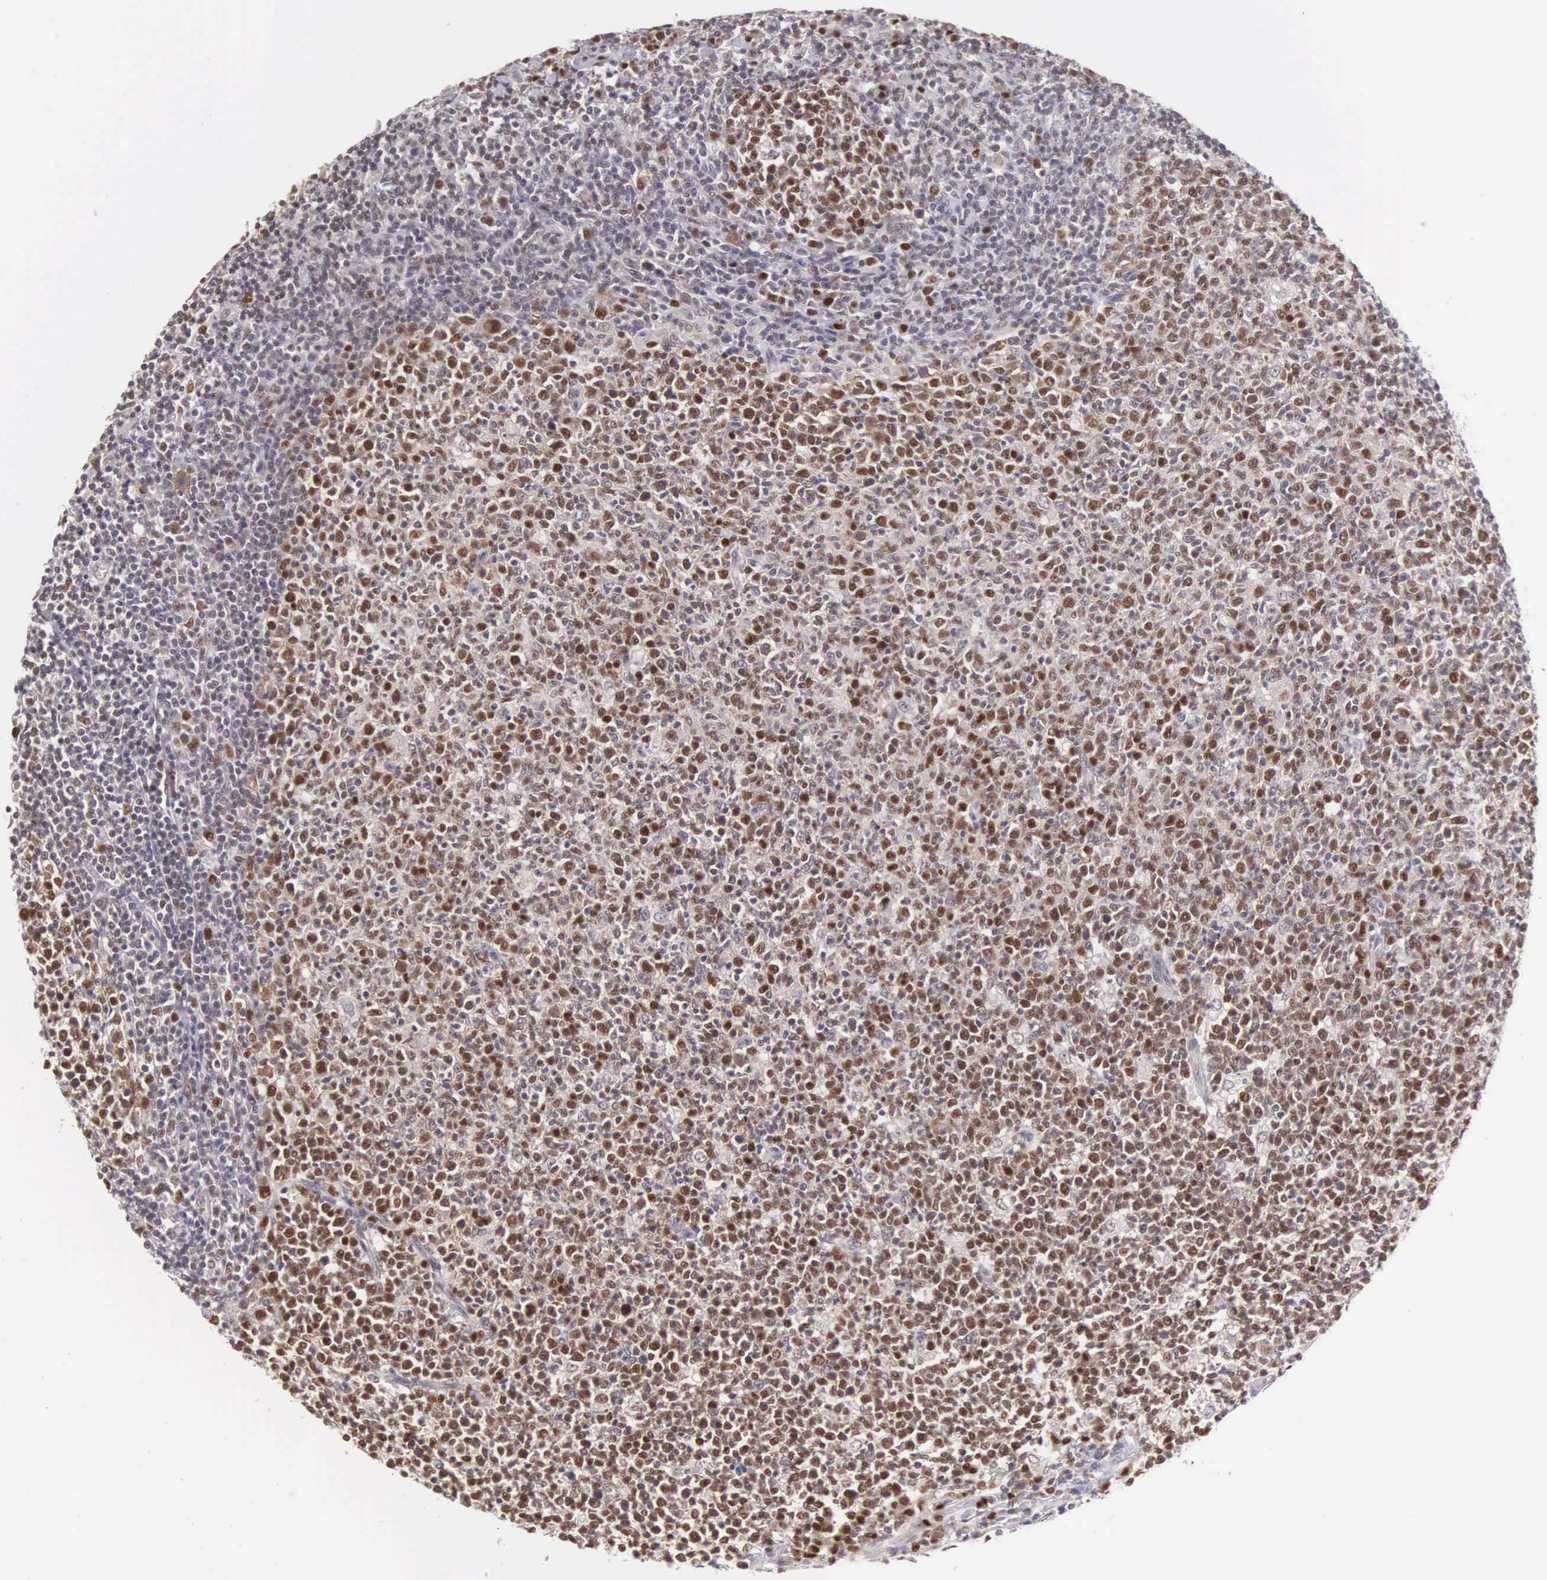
{"staining": {"intensity": "moderate", "quantity": "25%-75%", "location": "nuclear"}, "tissue": "tonsil", "cell_type": "Germinal center cells", "image_type": "normal", "snomed": [{"axis": "morphology", "description": "Normal tissue, NOS"}, {"axis": "topography", "description": "Tonsil"}], "caption": "This photomicrograph exhibits immunohistochemistry (IHC) staining of normal human tonsil, with medium moderate nuclear positivity in approximately 25%-75% of germinal center cells.", "gene": "CCDC117", "patient": {"sex": "male", "age": 6}}